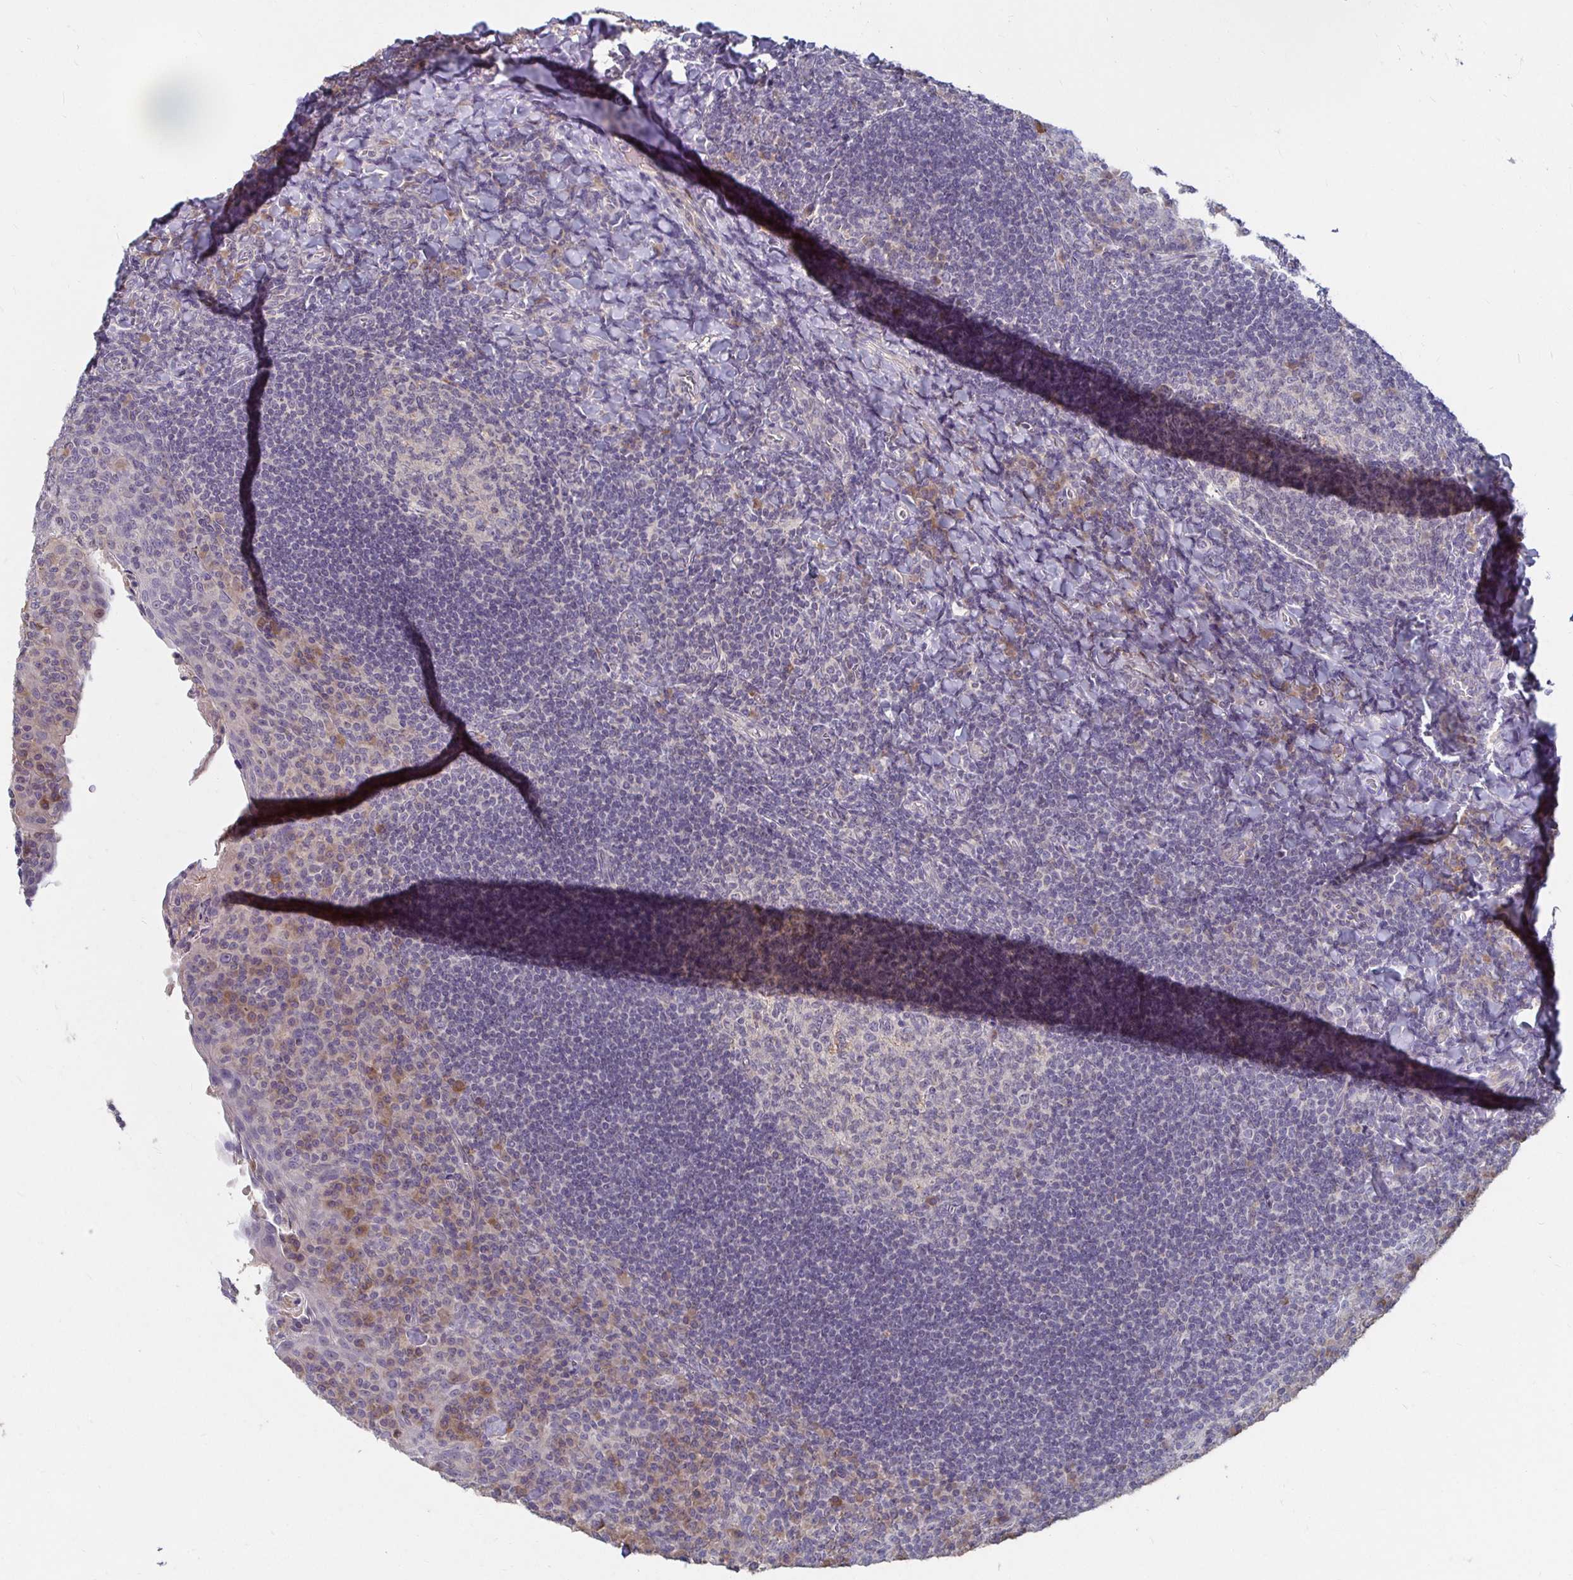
{"staining": {"intensity": "negative", "quantity": "none", "location": "none"}, "tissue": "tonsil", "cell_type": "Germinal center cells", "image_type": "normal", "snomed": [{"axis": "morphology", "description": "Normal tissue, NOS"}, {"axis": "topography", "description": "Tonsil"}], "caption": "High power microscopy photomicrograph of an IHC photomicrograph of normal tonsil, revealing no significant positivity in germinal center cells.", "gene": "RNF144B", "patient": {"sex": "male", "age": 17}}